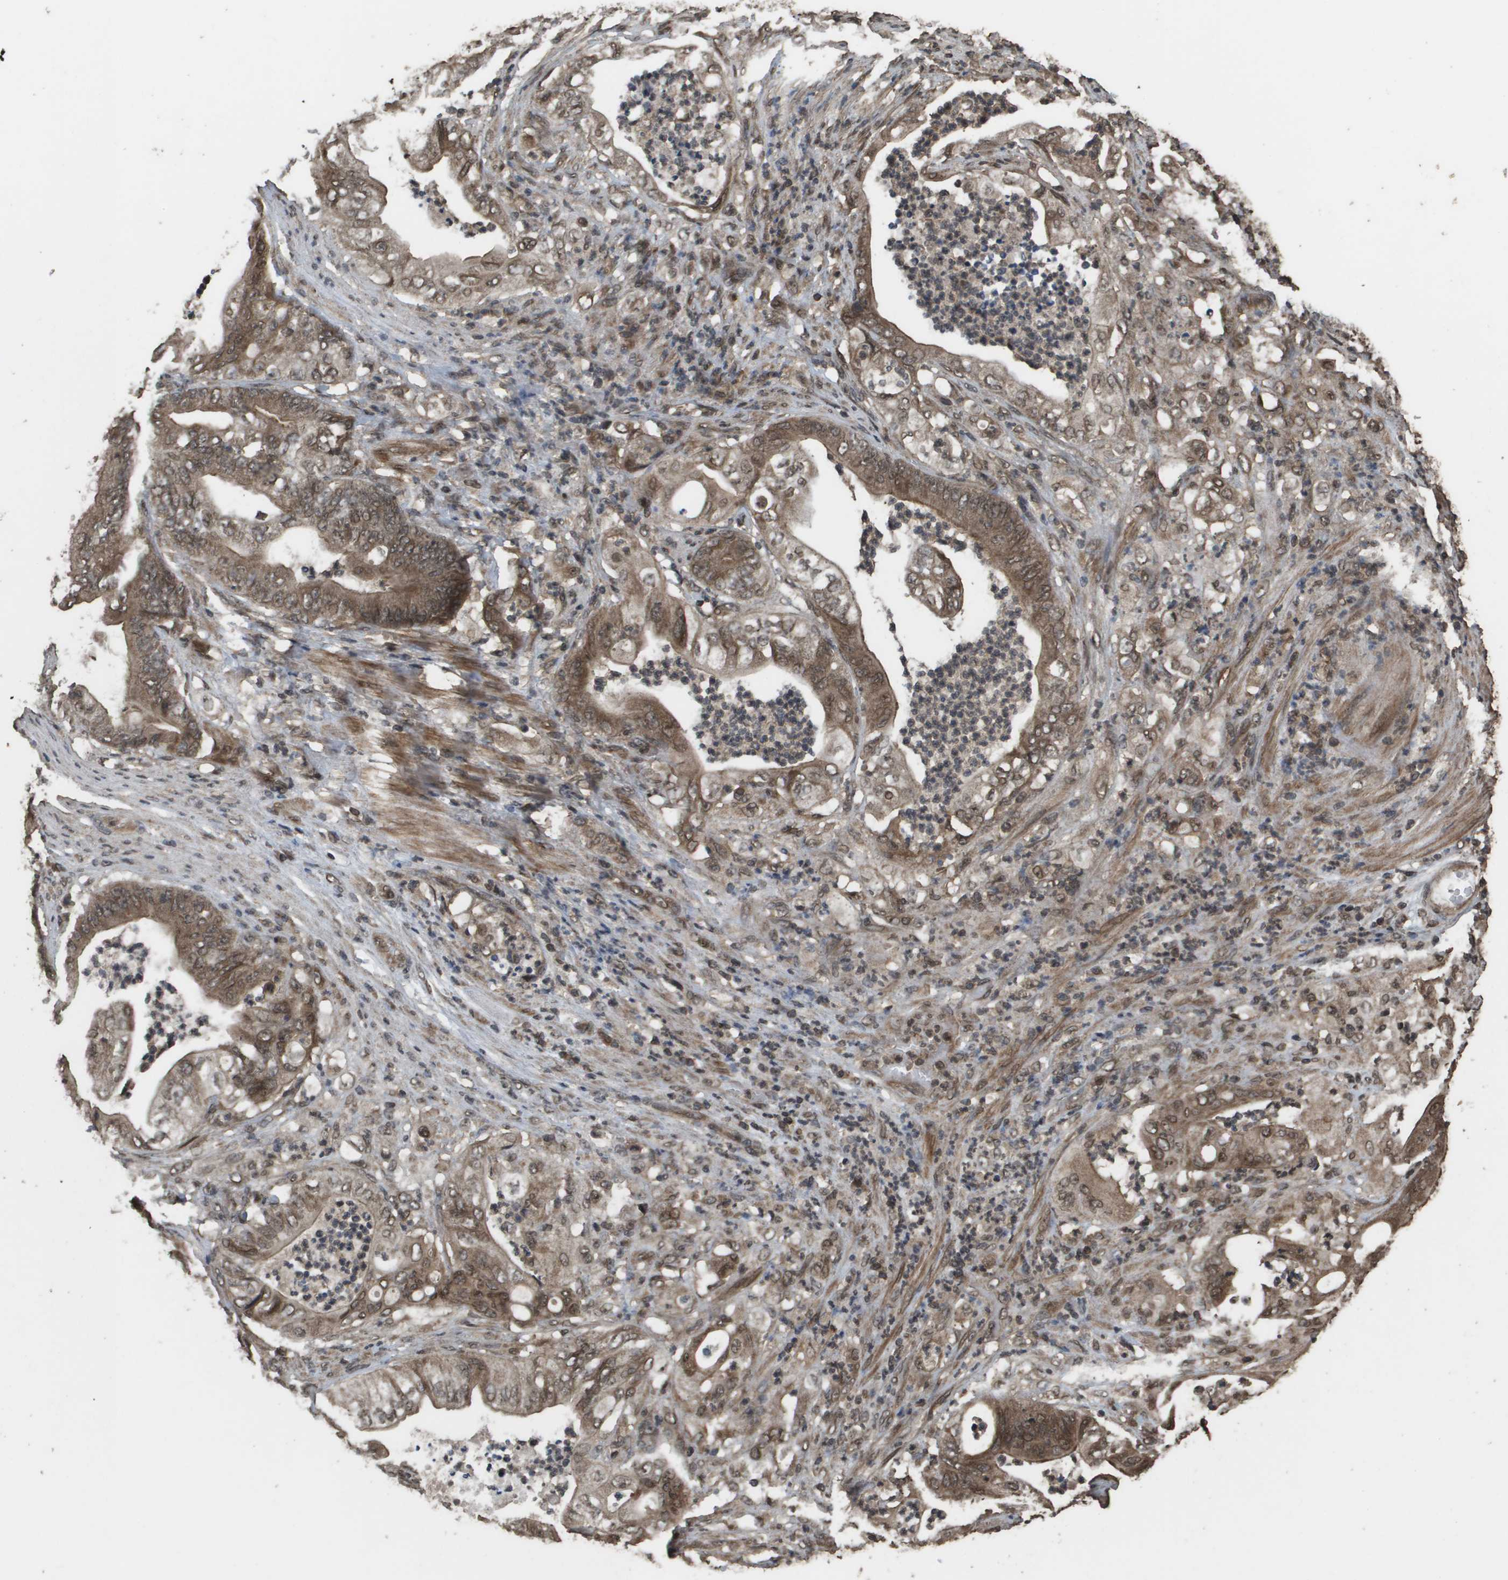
{"staining": {"intensity": "moderate", "quantity": ">75%", "location": "cytoplasmic/membranous"}, "tissue": "stomach cancer", "cell_type": "Tumor cells", "image_type": "cancer", "snomed": [{"axis": "morphology", "description": "Adenocarcinoma, NOS"}, {"axis": "topography", "description": "Stomach"}], "caption": "Adenocarcinoma (stomach) stained for a protein (brown) reveals moderate cytoplasmic/membranous positive positivity in approximately >75% of tumor cells.", "gene": "AXIN2", "patient": {"sex": "female", "age": 73}}